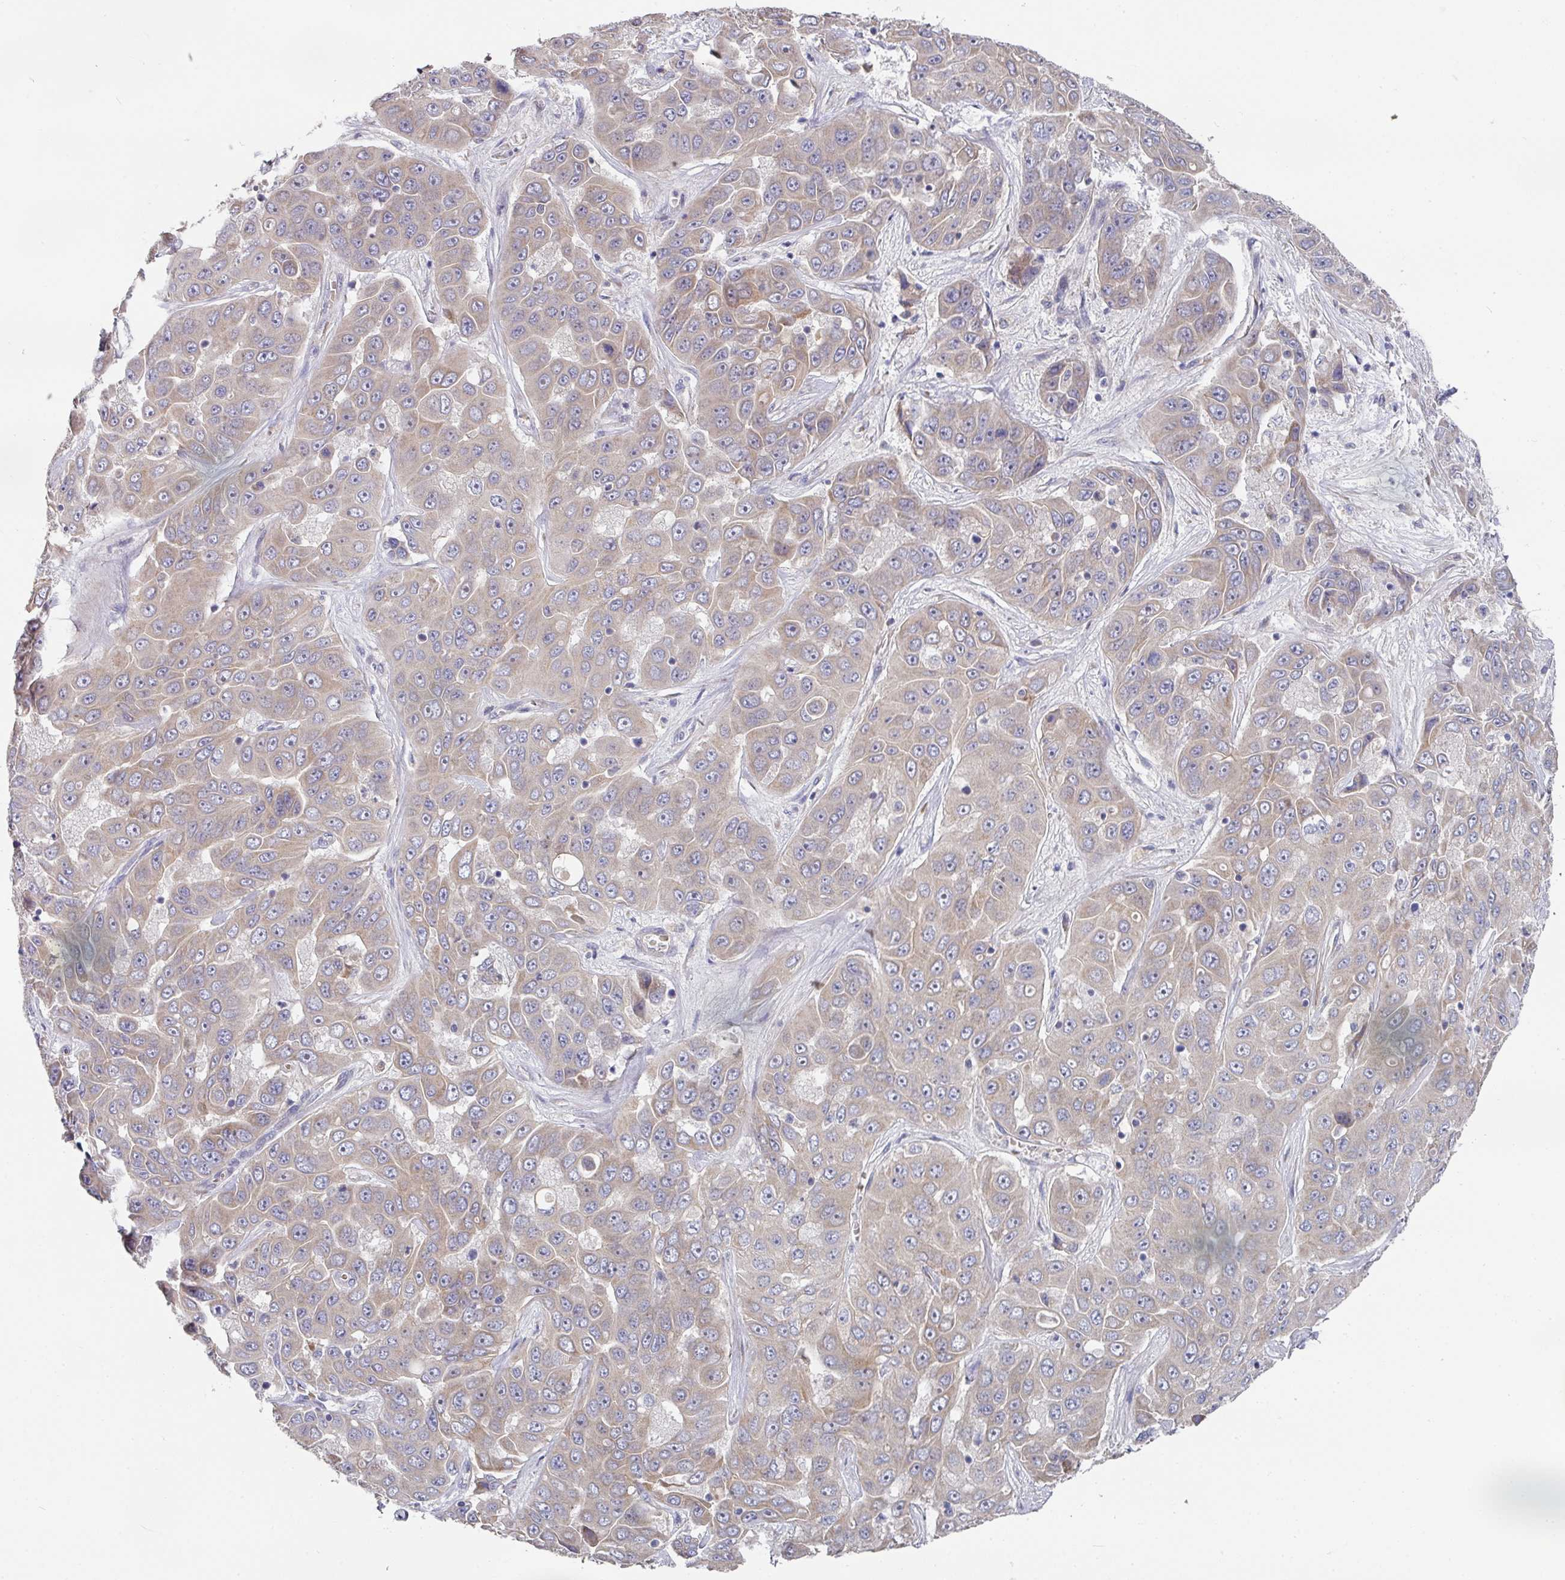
{"staining": {"intensity": "weak", "quantity": ">75%", "location": "cytoplasmic/membranous"}, "tissue": "liver cancer", "cell_type": "Tumor cells", "image_type": "cancer", "snomed": [{"axis": "morphology", "description": "Cholangiocarcinoma"}, {"axis": "topography", "description": "Liver"}], "caption": "Protein staining demonstrates weak cytoplasmic/membranous positivity in about >75% of tumor cells in liver cancer (cholangiocarcinoma).", "gene": "PYROXD2", "patient": {"sex": "female", "age": 52}}